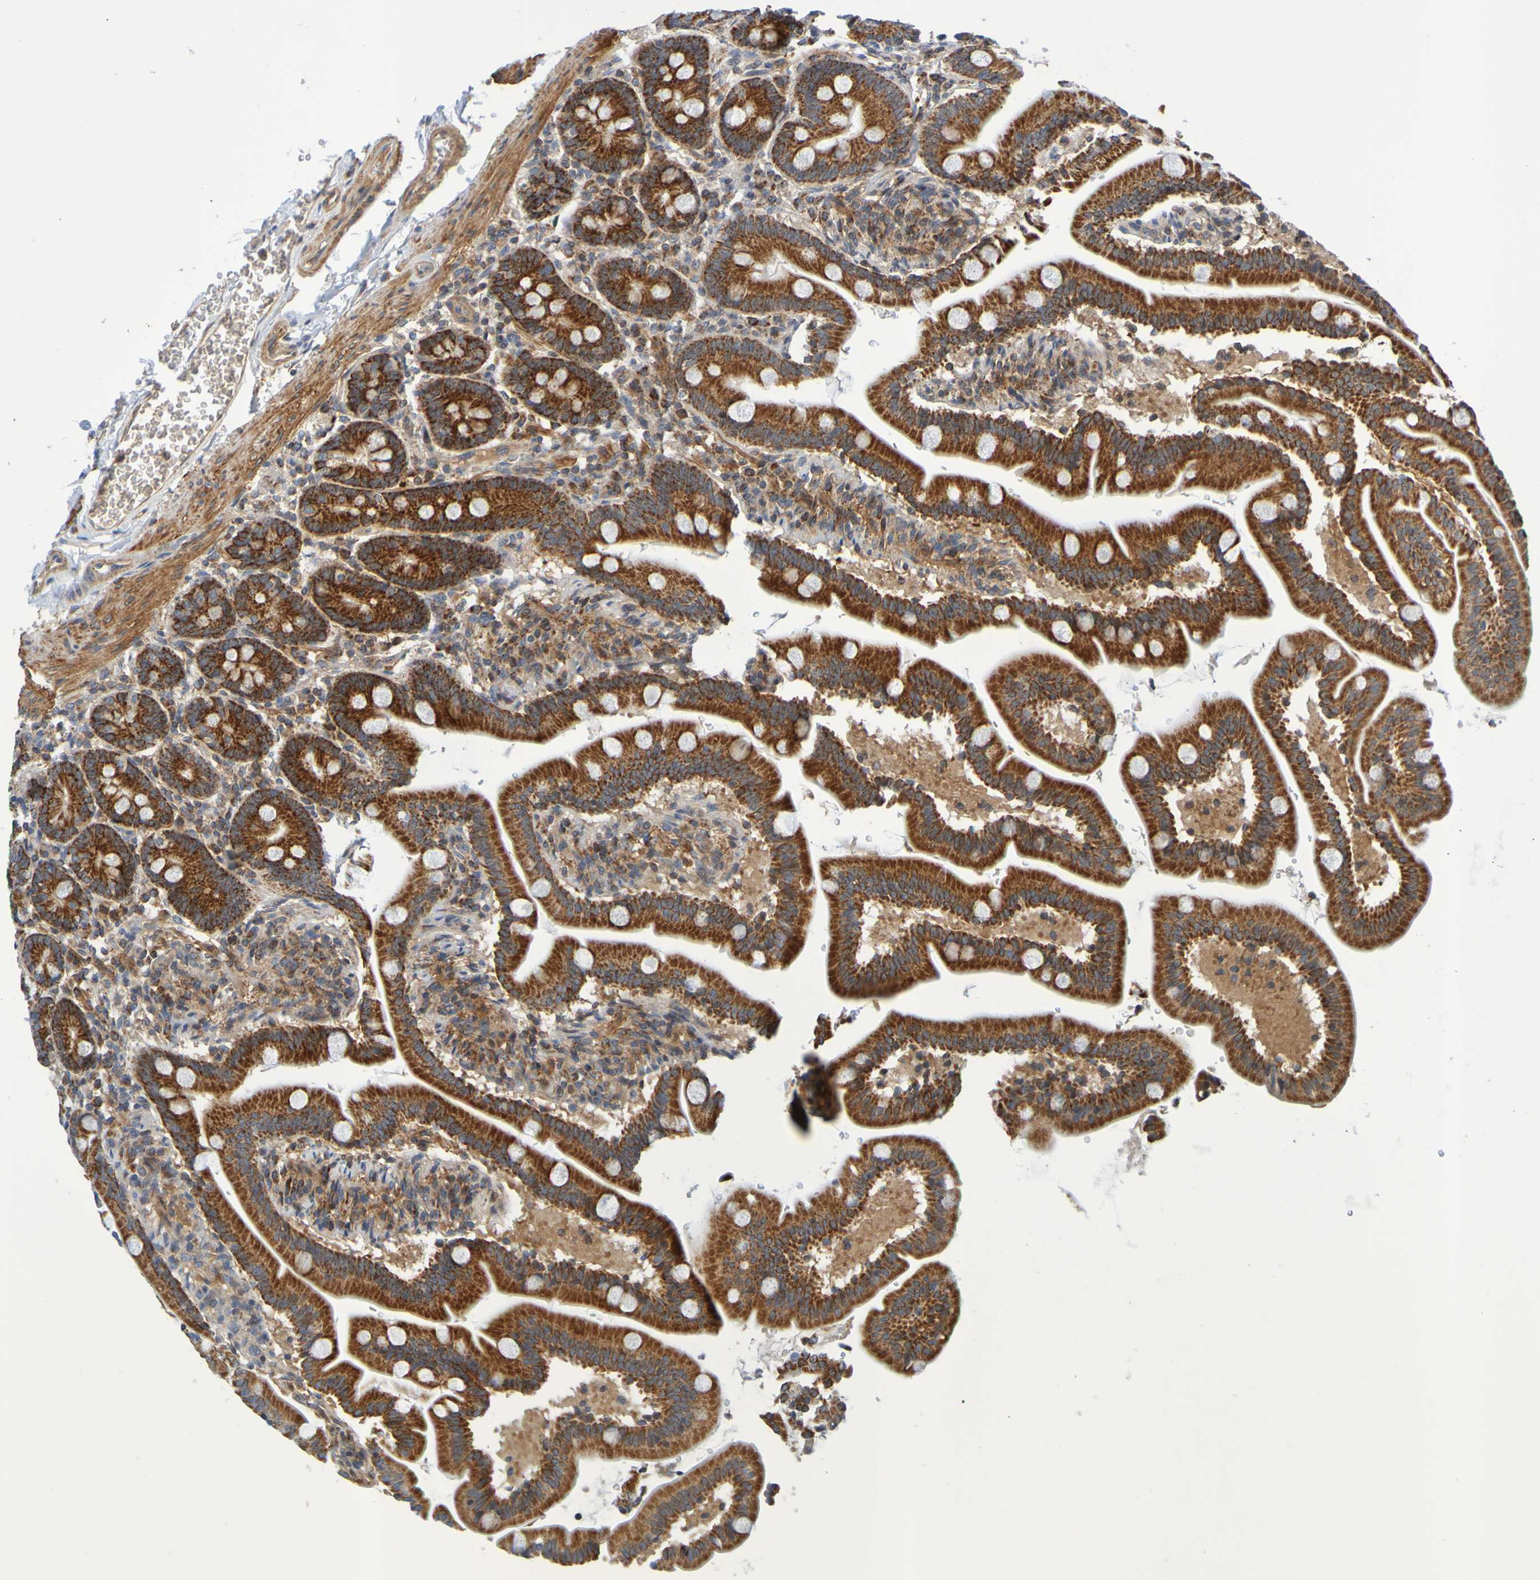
{"staining": {"intensity": "strong", "quantity": ">75%", "location": "cytoplasmic/membranous"}, "tissue": "duodenum", "cell_type": "Glandular cells", "image_type": "normal", "snomed": [{"axis": "morphology", "description": "Normal tissue, NOS"}, {"axis": "topography", "description": "Duodenum"}], "caption": "A micrograph of duodenum stained for a protein displays strong cytoplasmic/membranous brown staining in glandular cells. The staining is performed using DAB (3,3'-diaminobenzidine) brown chromogen to label protein expression. The nuclei are counter-stained blue using hematoxylin.", "gene": "CCDC51", "patient": {"sex": "male", "age": 54}}